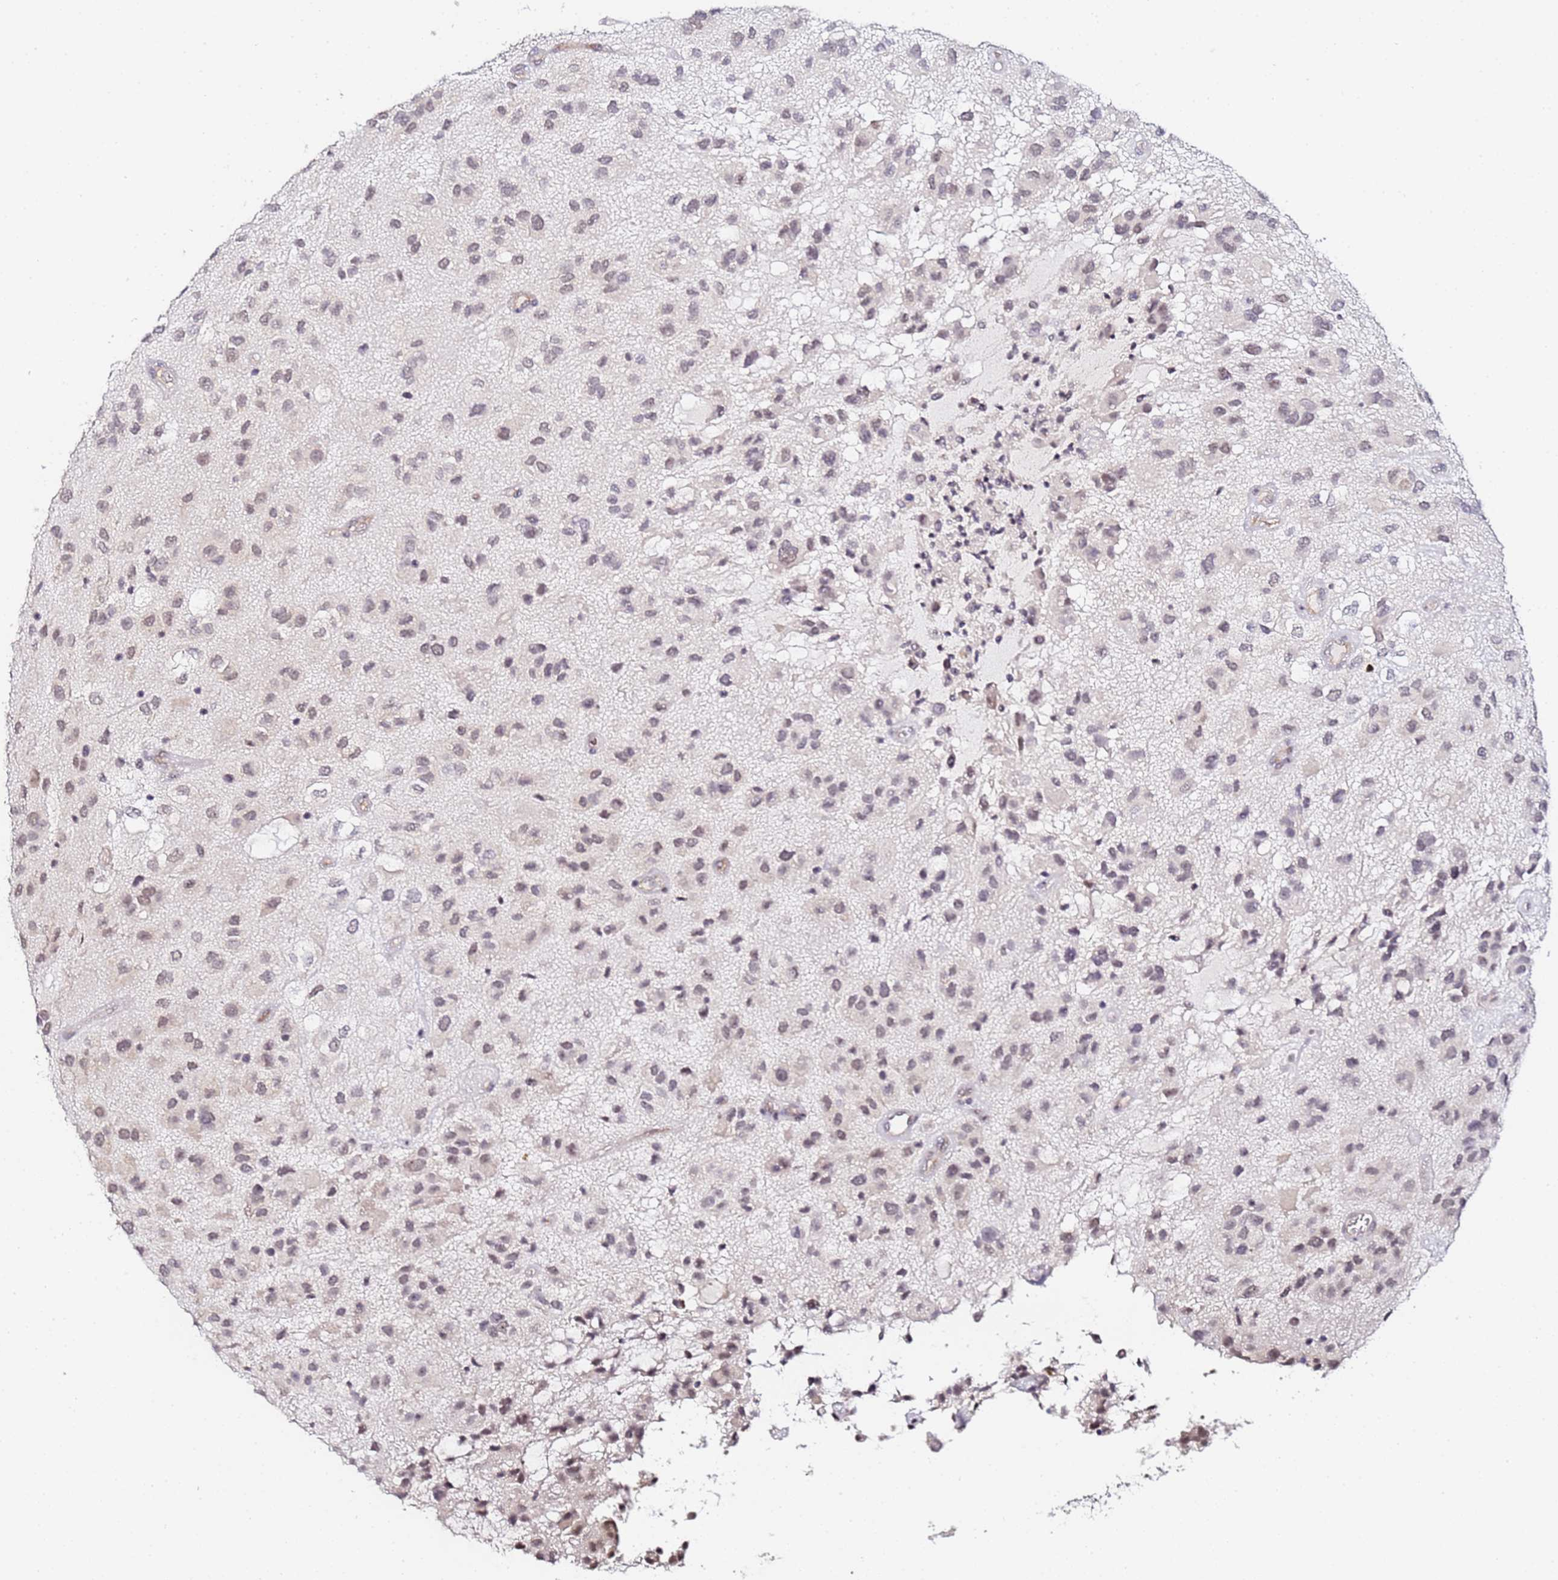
{"staining": {"intensity": "weak", "quantity": ">75%", "location": "nuclear"}, "tissue": "glioma", "cell_type": "Tumor cells", "image_type": "cancer", "snomed": [{"axis": "morphology", "description": "Glioma, malignant, Low grade"}, {"axis": "topography", "description": "Brain"}], "caption": "Glioma stained for a protein (brown) demonstrates weak nuclear positive expression in approximately >75% of tumor cells.", "gene": "LSM3", "patient": {"sex": "male", "age": 66}}